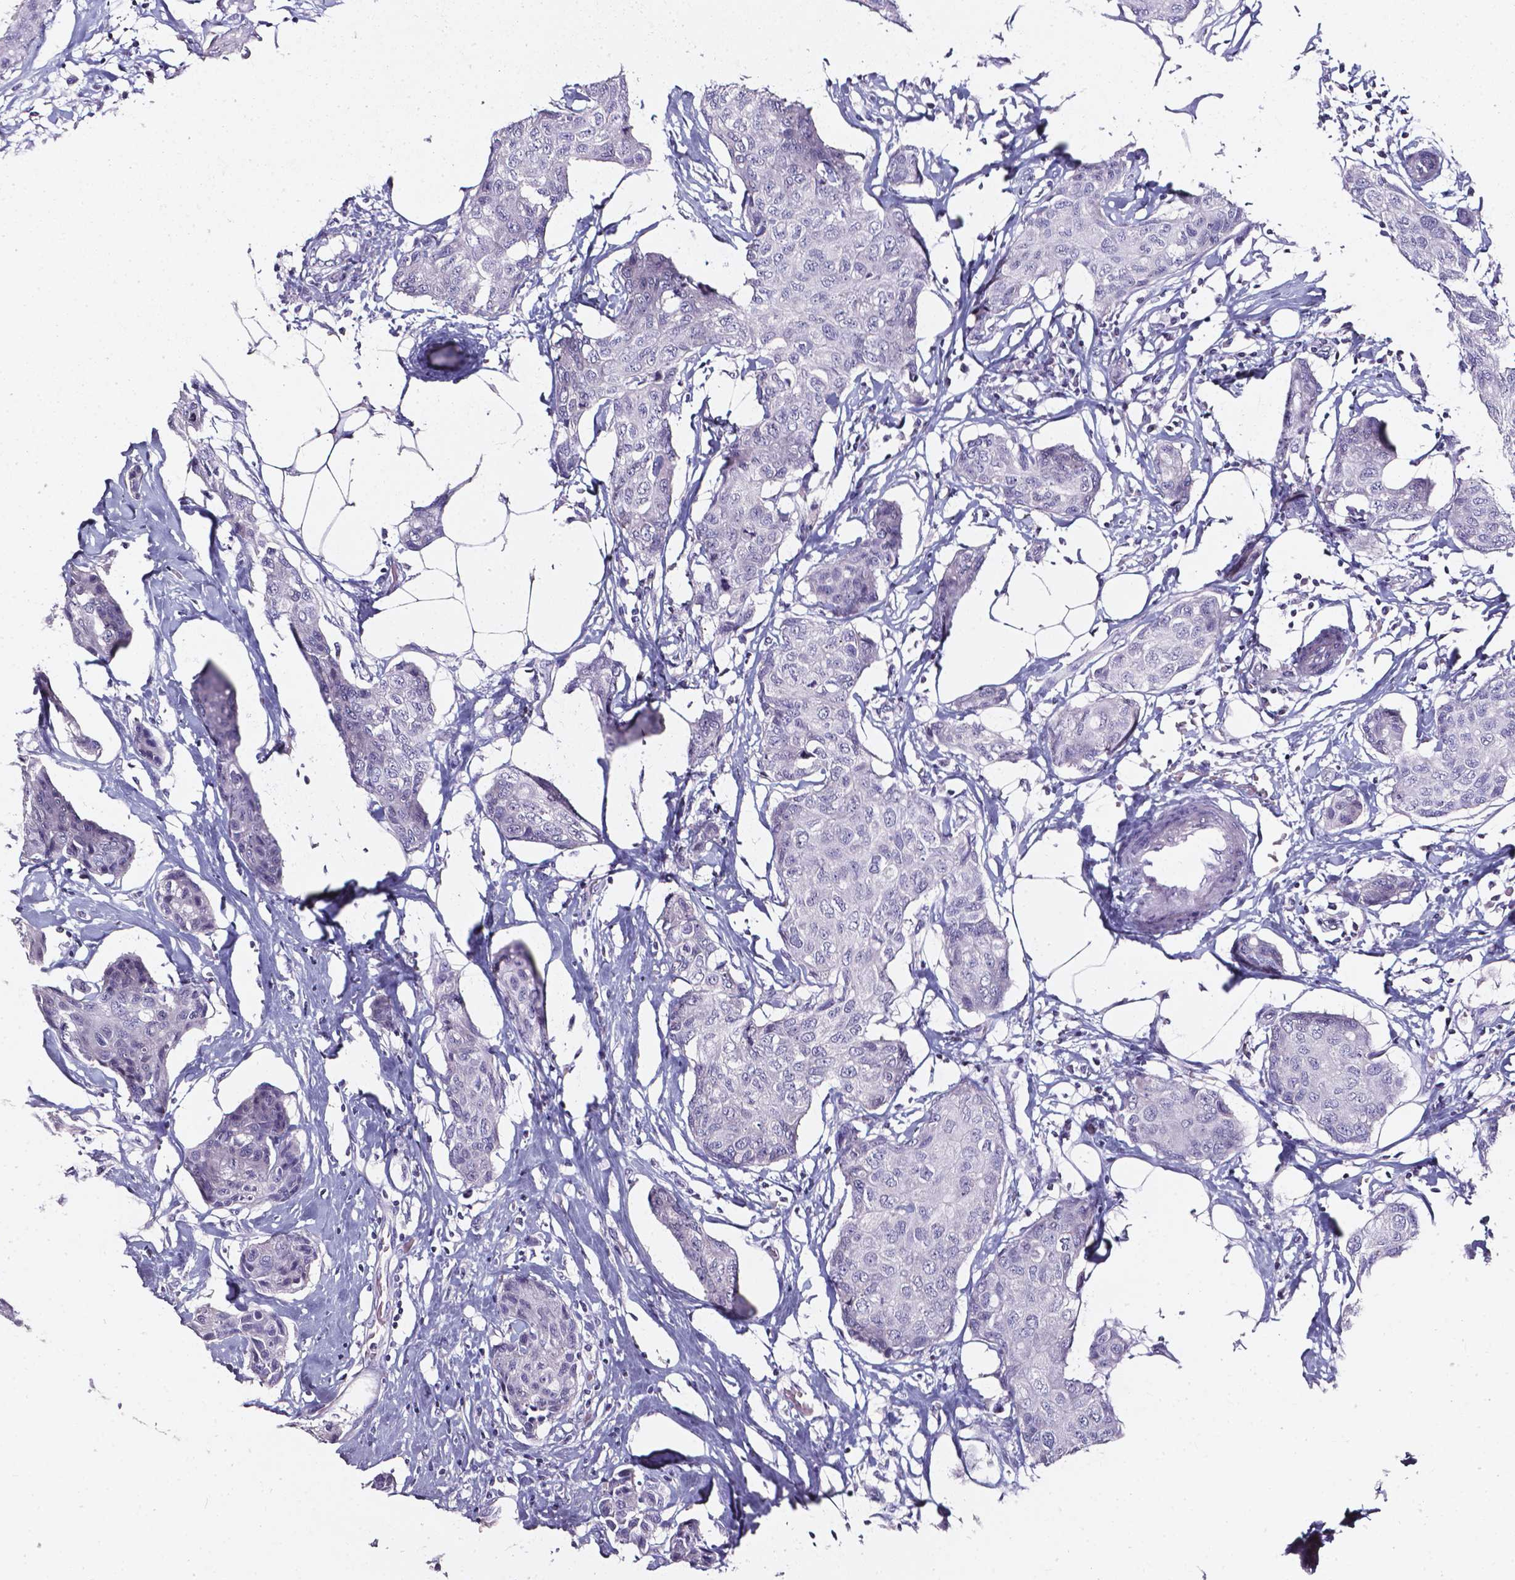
{"staining": {"intensity": "negative", "quantity": "none", "location": "none"}, "tissue": "breast cancer", "cell_type": "Tumor cells", "image_type": "cancer", "snomed": [{"axis": "morphology", "description": "Duct carcinoma"}, {"axis": "topography", "description": "Breast"}], "caption": "An immunohistochemistry (IHC) histopathology image of breast intraductal carcinoma is shown. There is no staining in tumor cells of breast intraductal carcinoma.", "gene": "AKR1B10", "patient": {"sex": "female", "age": 80}}